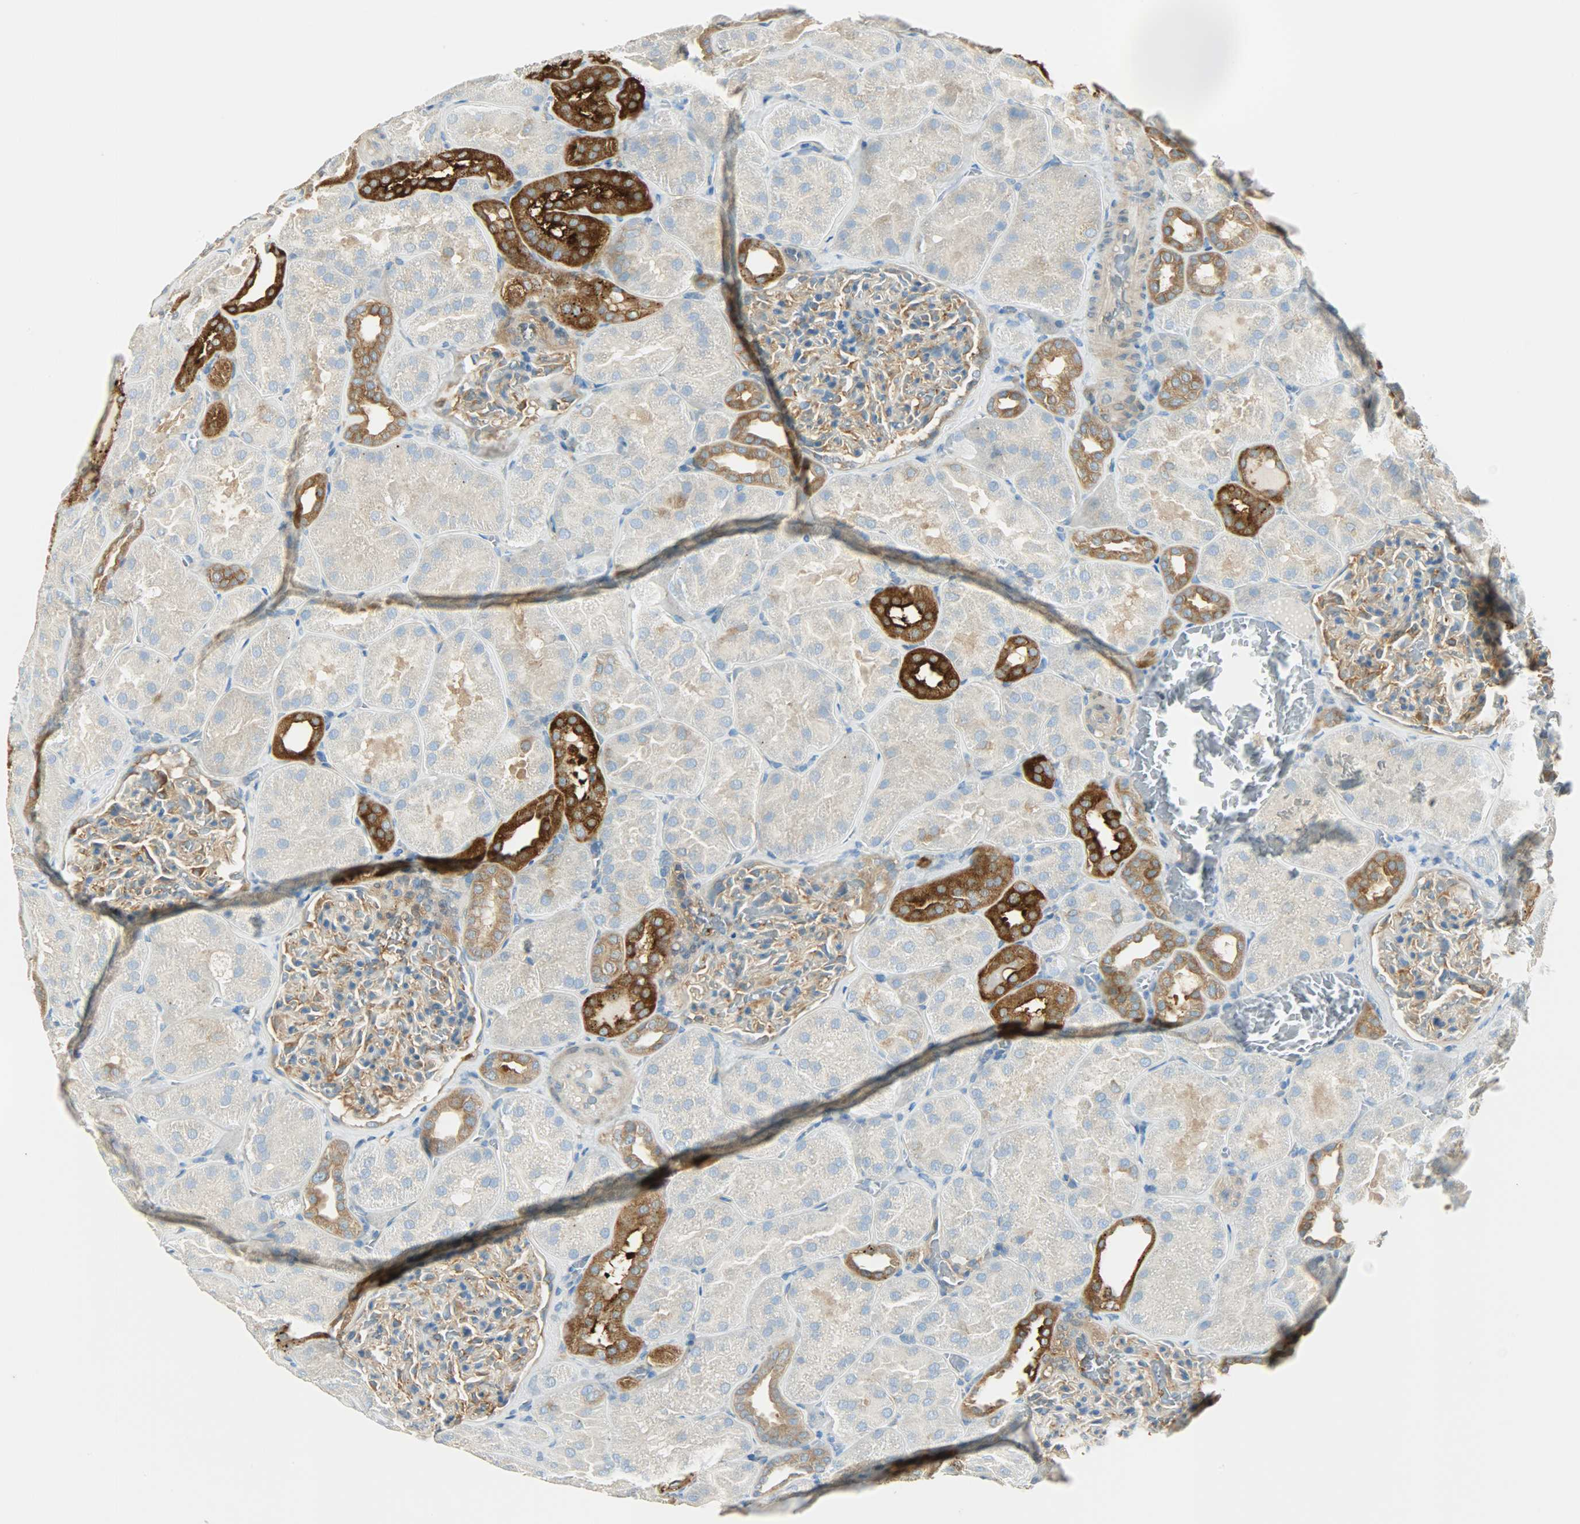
{"staining": {"intensity": "moderate", "quantity": ">75%", "location": "cytoplasmic/membranous"}, "tissue": "kidney", "cell_type": "Cells in glomeruli", "image_type": "normal", "snomed": [{"axis": "morphology", "description": "Normal tissue, NOS"}, {"axis": "topography", "description": "Kidney"}], "caption": "Protein staining of normal kidney reveals moderate cytoplasmic/membranous staining in approximately >75% of cells in glomeruli.", "gene": "TSC22D2", "patient": {"sex": "male", "age": 28}}